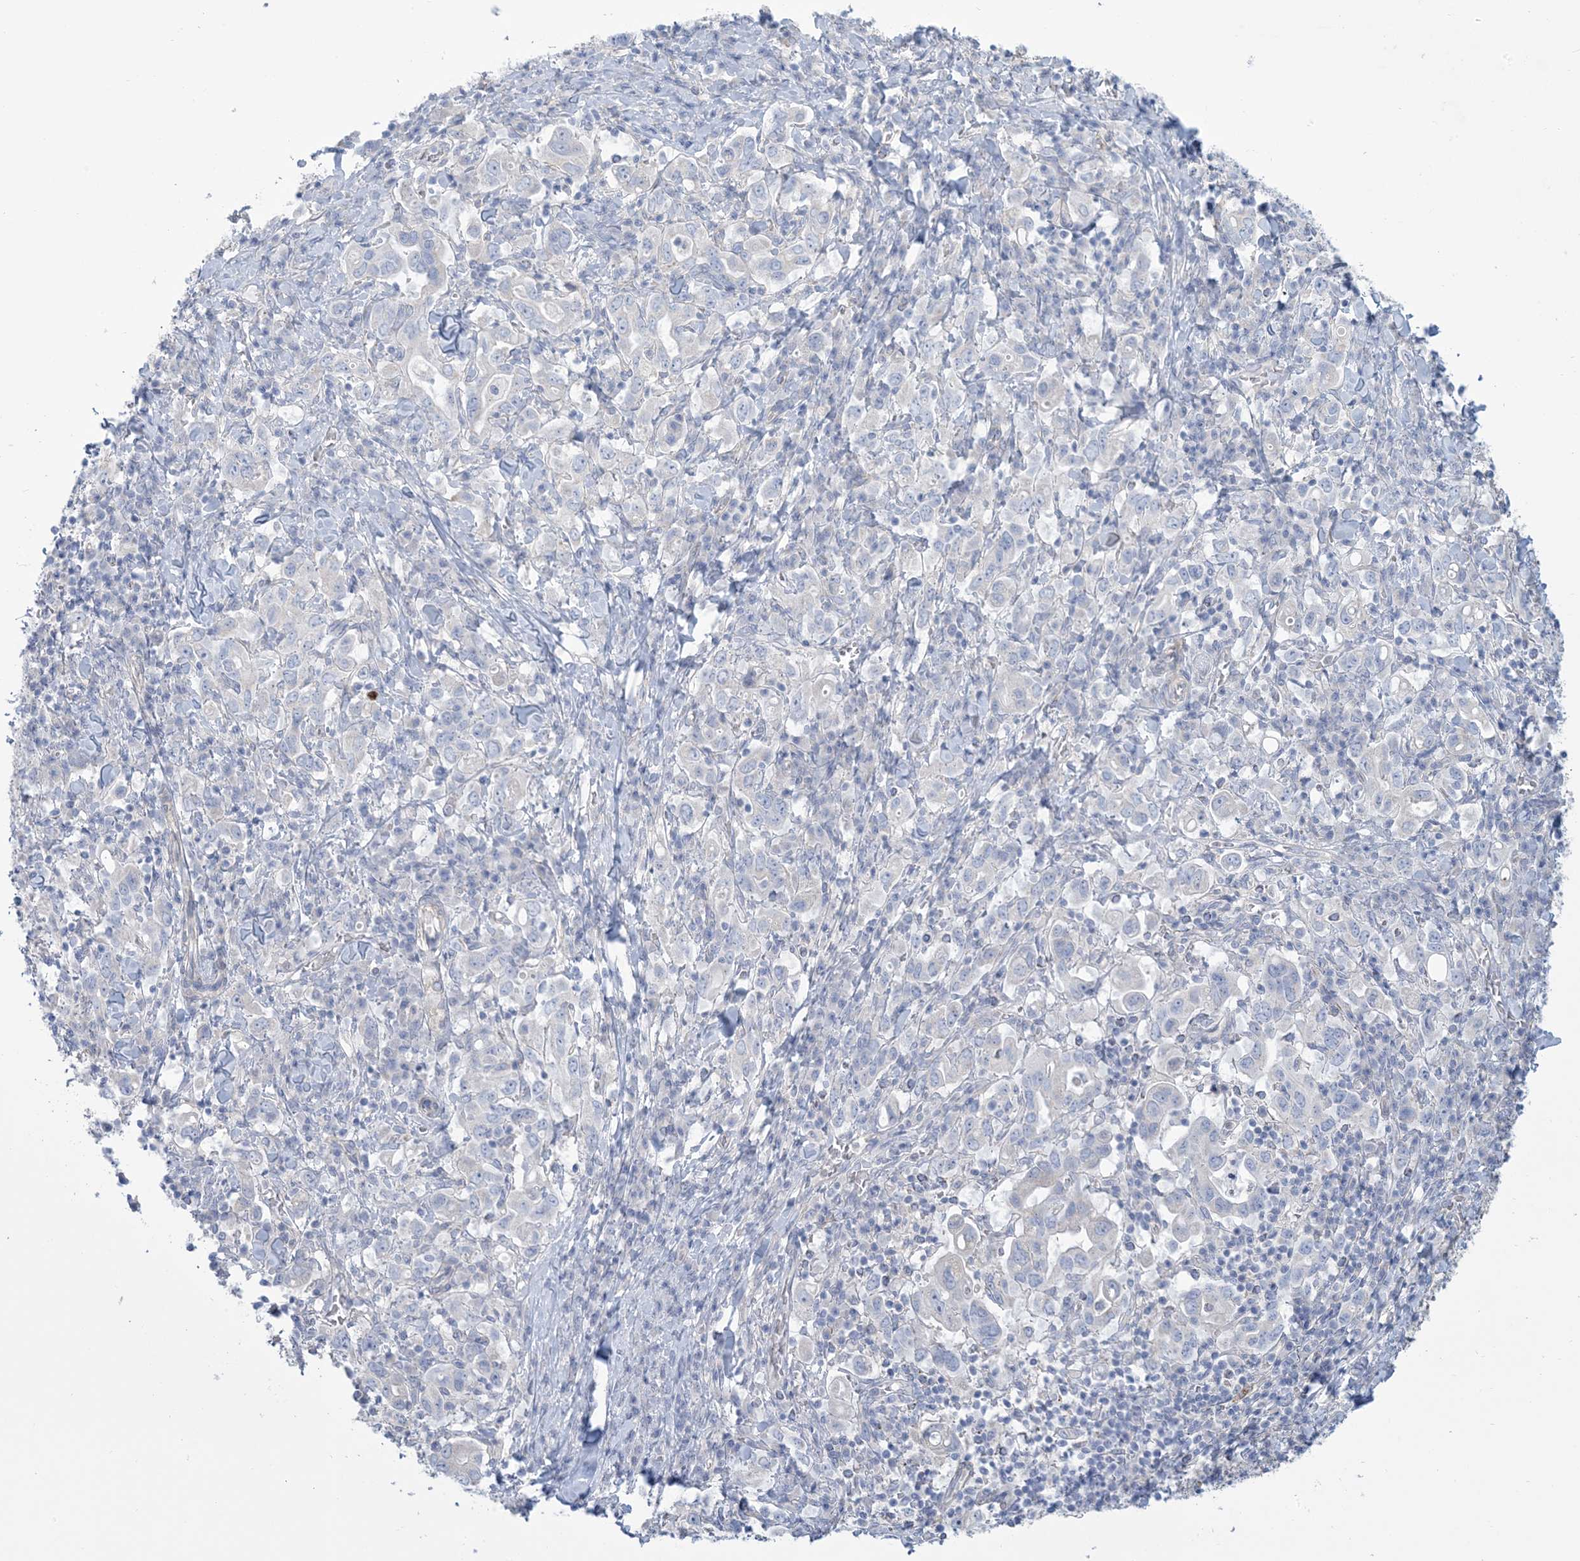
{"staining": {"intensity": "negative", "quantity": "none", "location": "none"}, "tissue": "stomach cancer", "cell_type": "Tumor cells", "image_type": "cancer", "snomed": [{"axis": "morphology", "description": "Adenocarcinoma, NOS"}, {"axis": "topography", "description": "Stomach, upper"}], "caption": "A photomicrograph of human stomach cancer (adenocarcinoma) is negative for staining in tumor cells.", "gene": "MTHFD2L", "patient": {"sex": "male", "age": 62}}